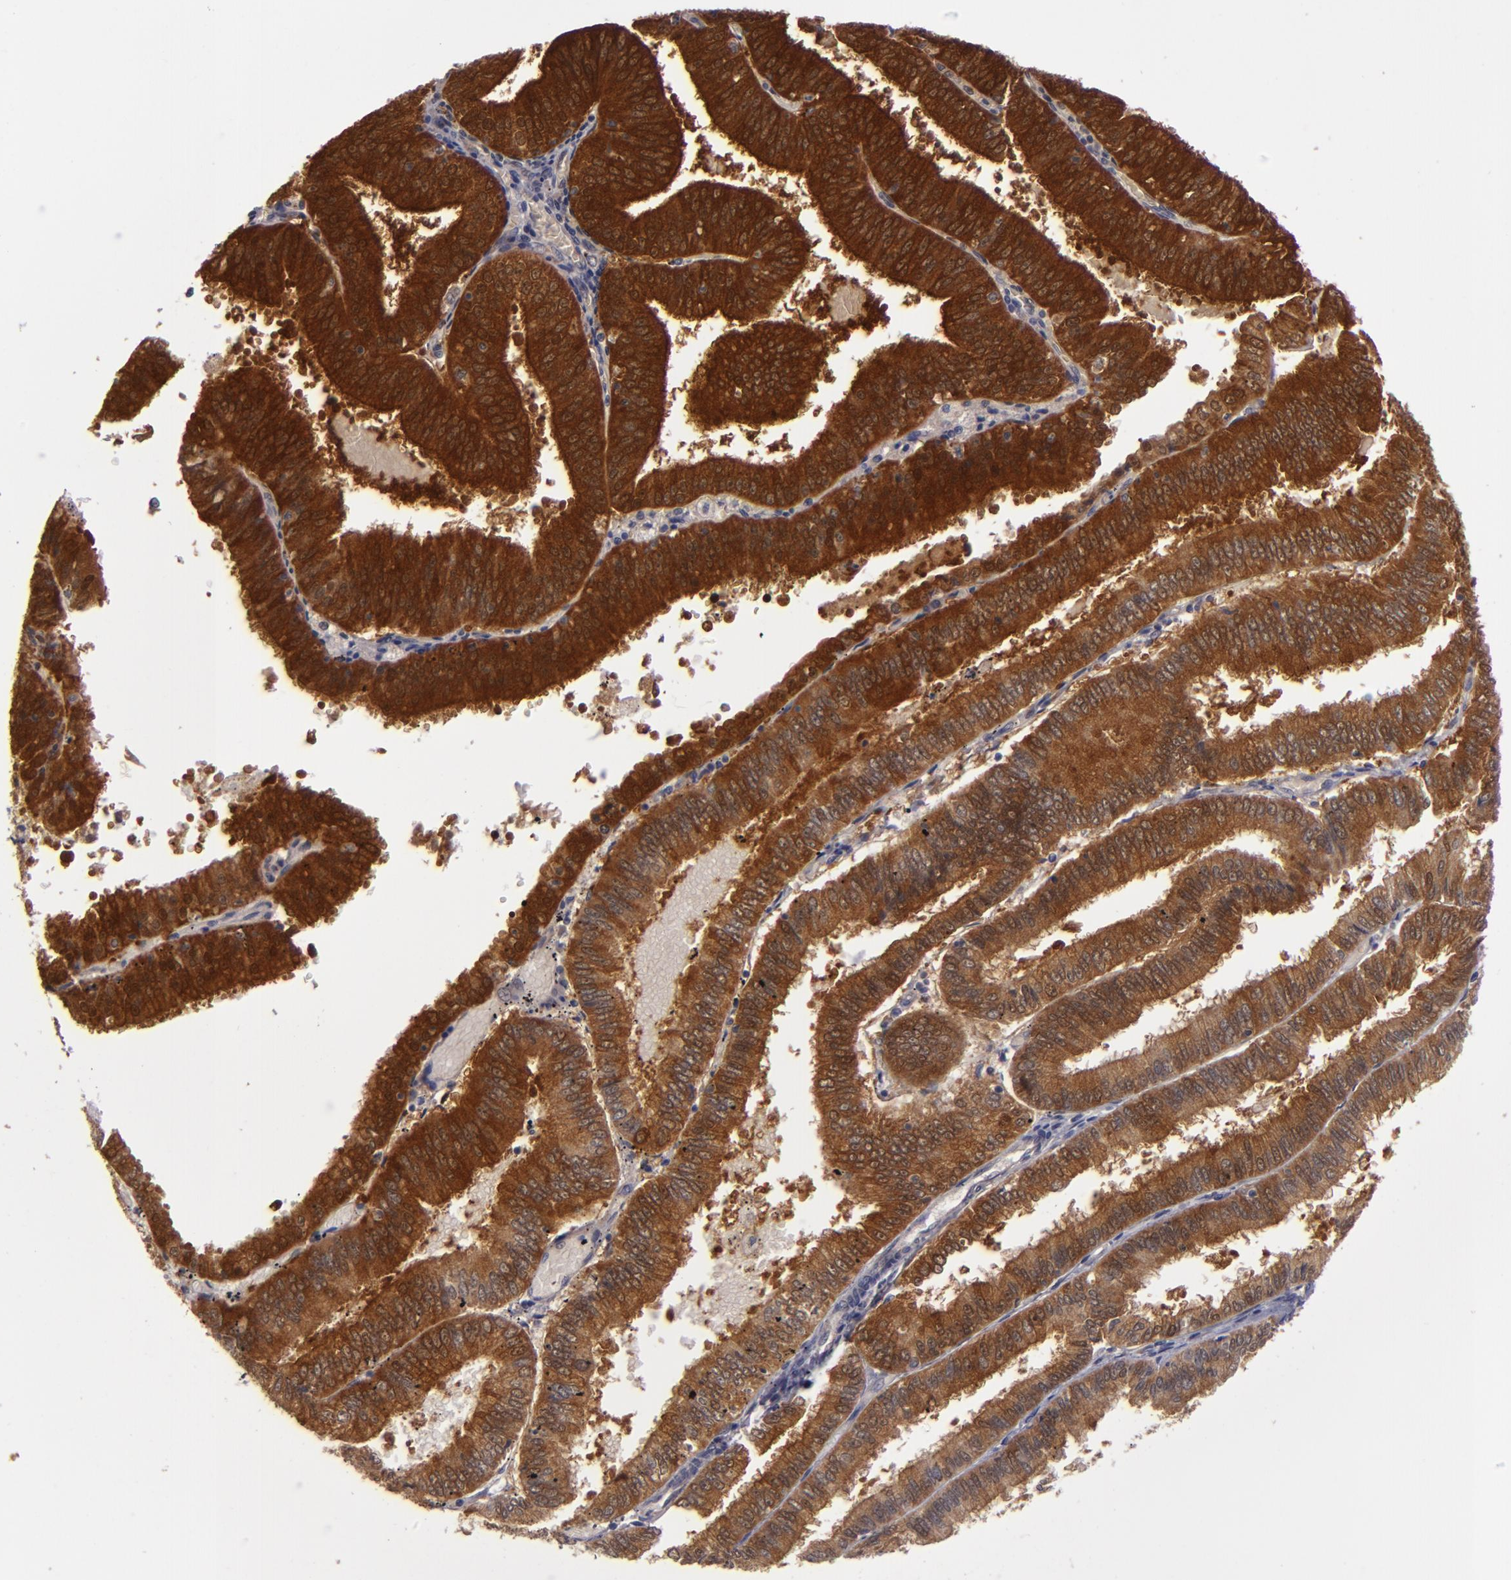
{"staining": {"intensity": "strong", "quantity": ">75%", "location": "cytoplasmic/membranous"}, "tissue": "endometrial cancer", "cell_type": "Tumor cells", "image_type": "cancer", "snomed": [{"axis": "morphology", "description": "Adenocarcinoma, NOS"}, {"axis": "topography", "description": "Endometrium"}], "caption": "Protein expression analysis of human endometrial adenocarcinoma reveals strong cytoplasmic/membranous staining in about >75% of tumor cells.", "gene": "SH2D4A", "patient": {"sex": "female", "age": 66}}